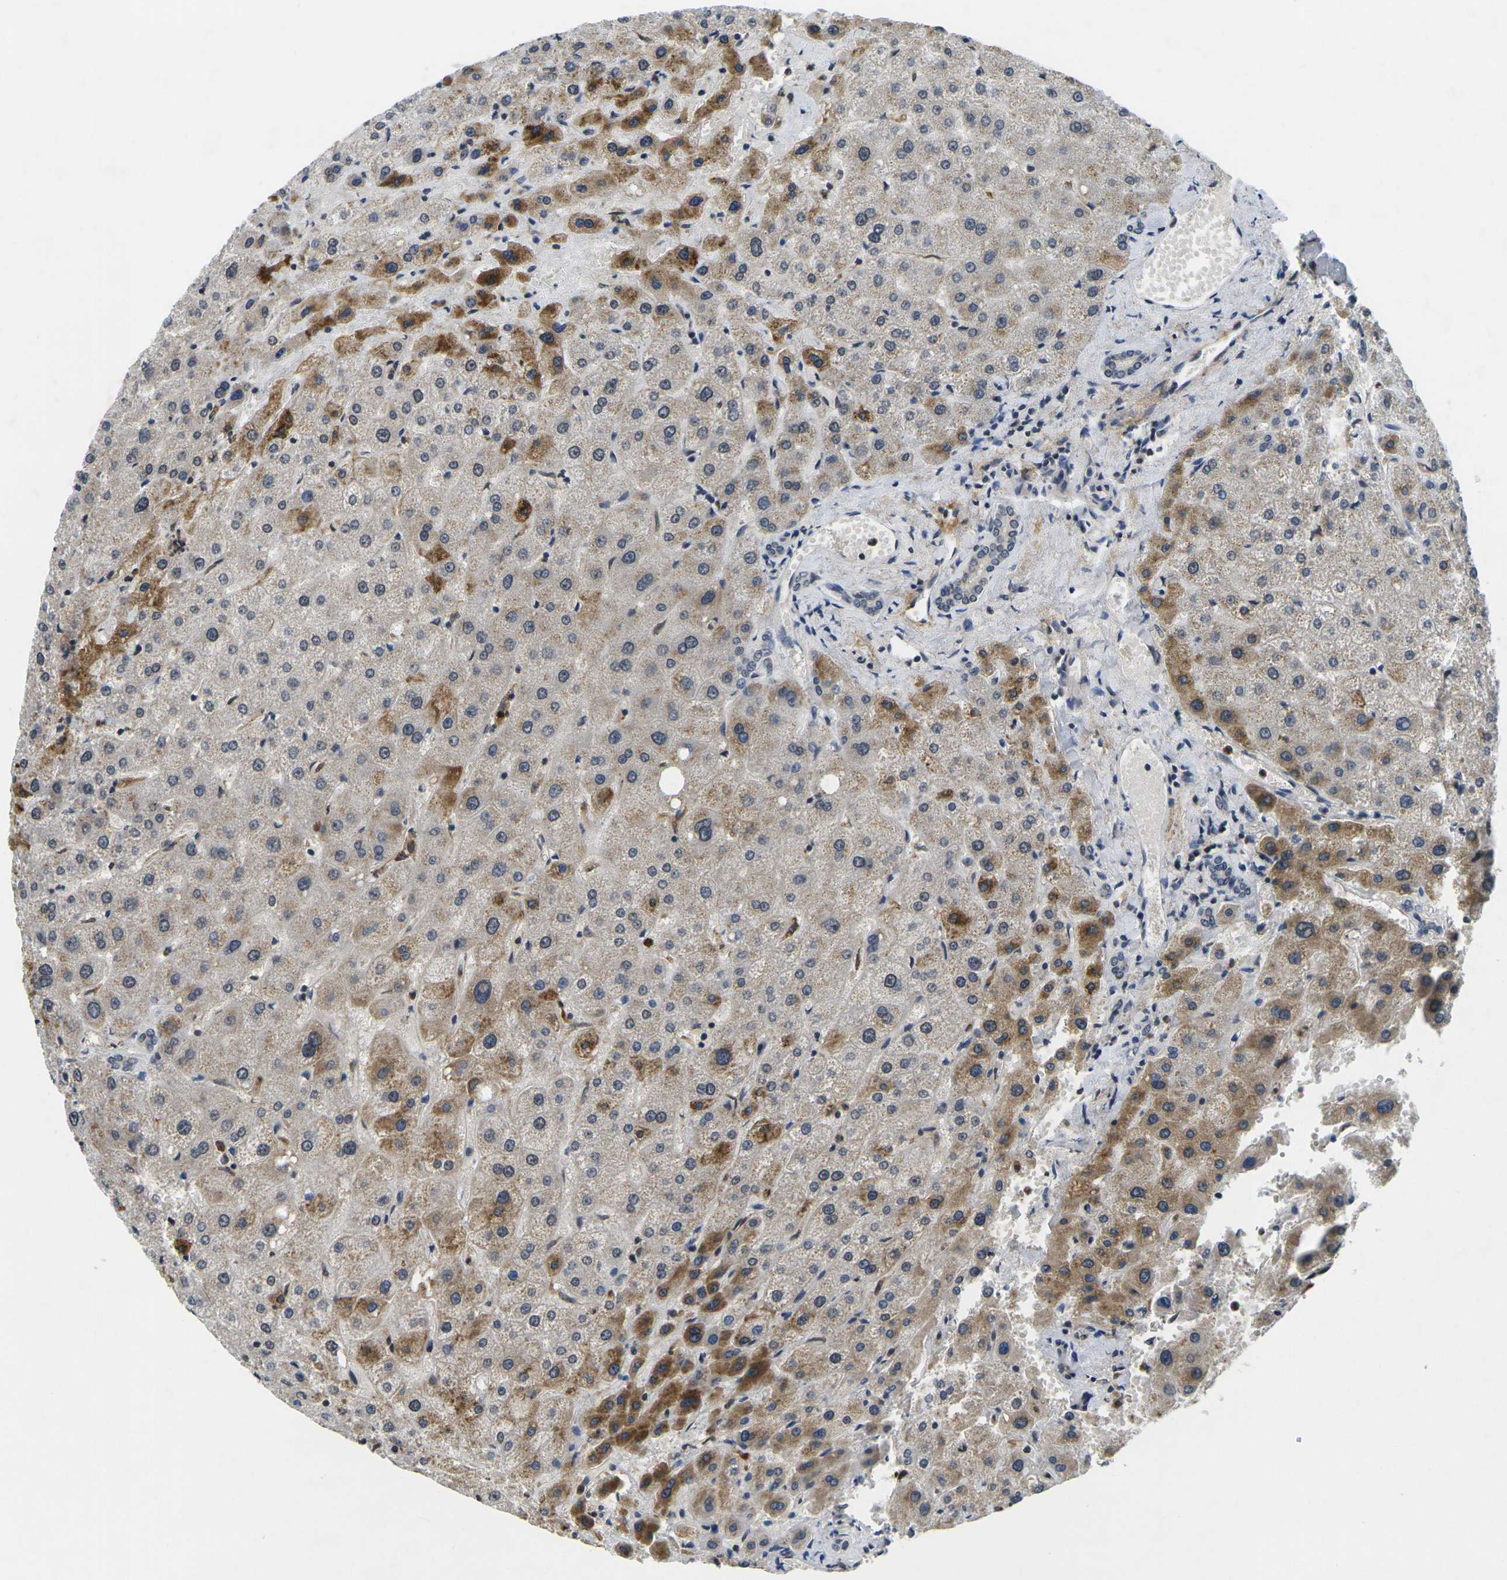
{"staining": {"intensity": "negative", "quantity": "none", "location": "none"}, "tissue": "liver", "cell_type": "Cholangiocytes", "image_type": "normal", "snomed": [{"axis": "morphology", "description": "Normal tissue, NOS"}, {"axis": "topography", "description": "Liver"}], "caption": "The histopathology image demonstrates no staining of cholangiocytes in unremarkable liver.", "gene": "C1QC", "patient": {"sex": "male", "age": 73}}